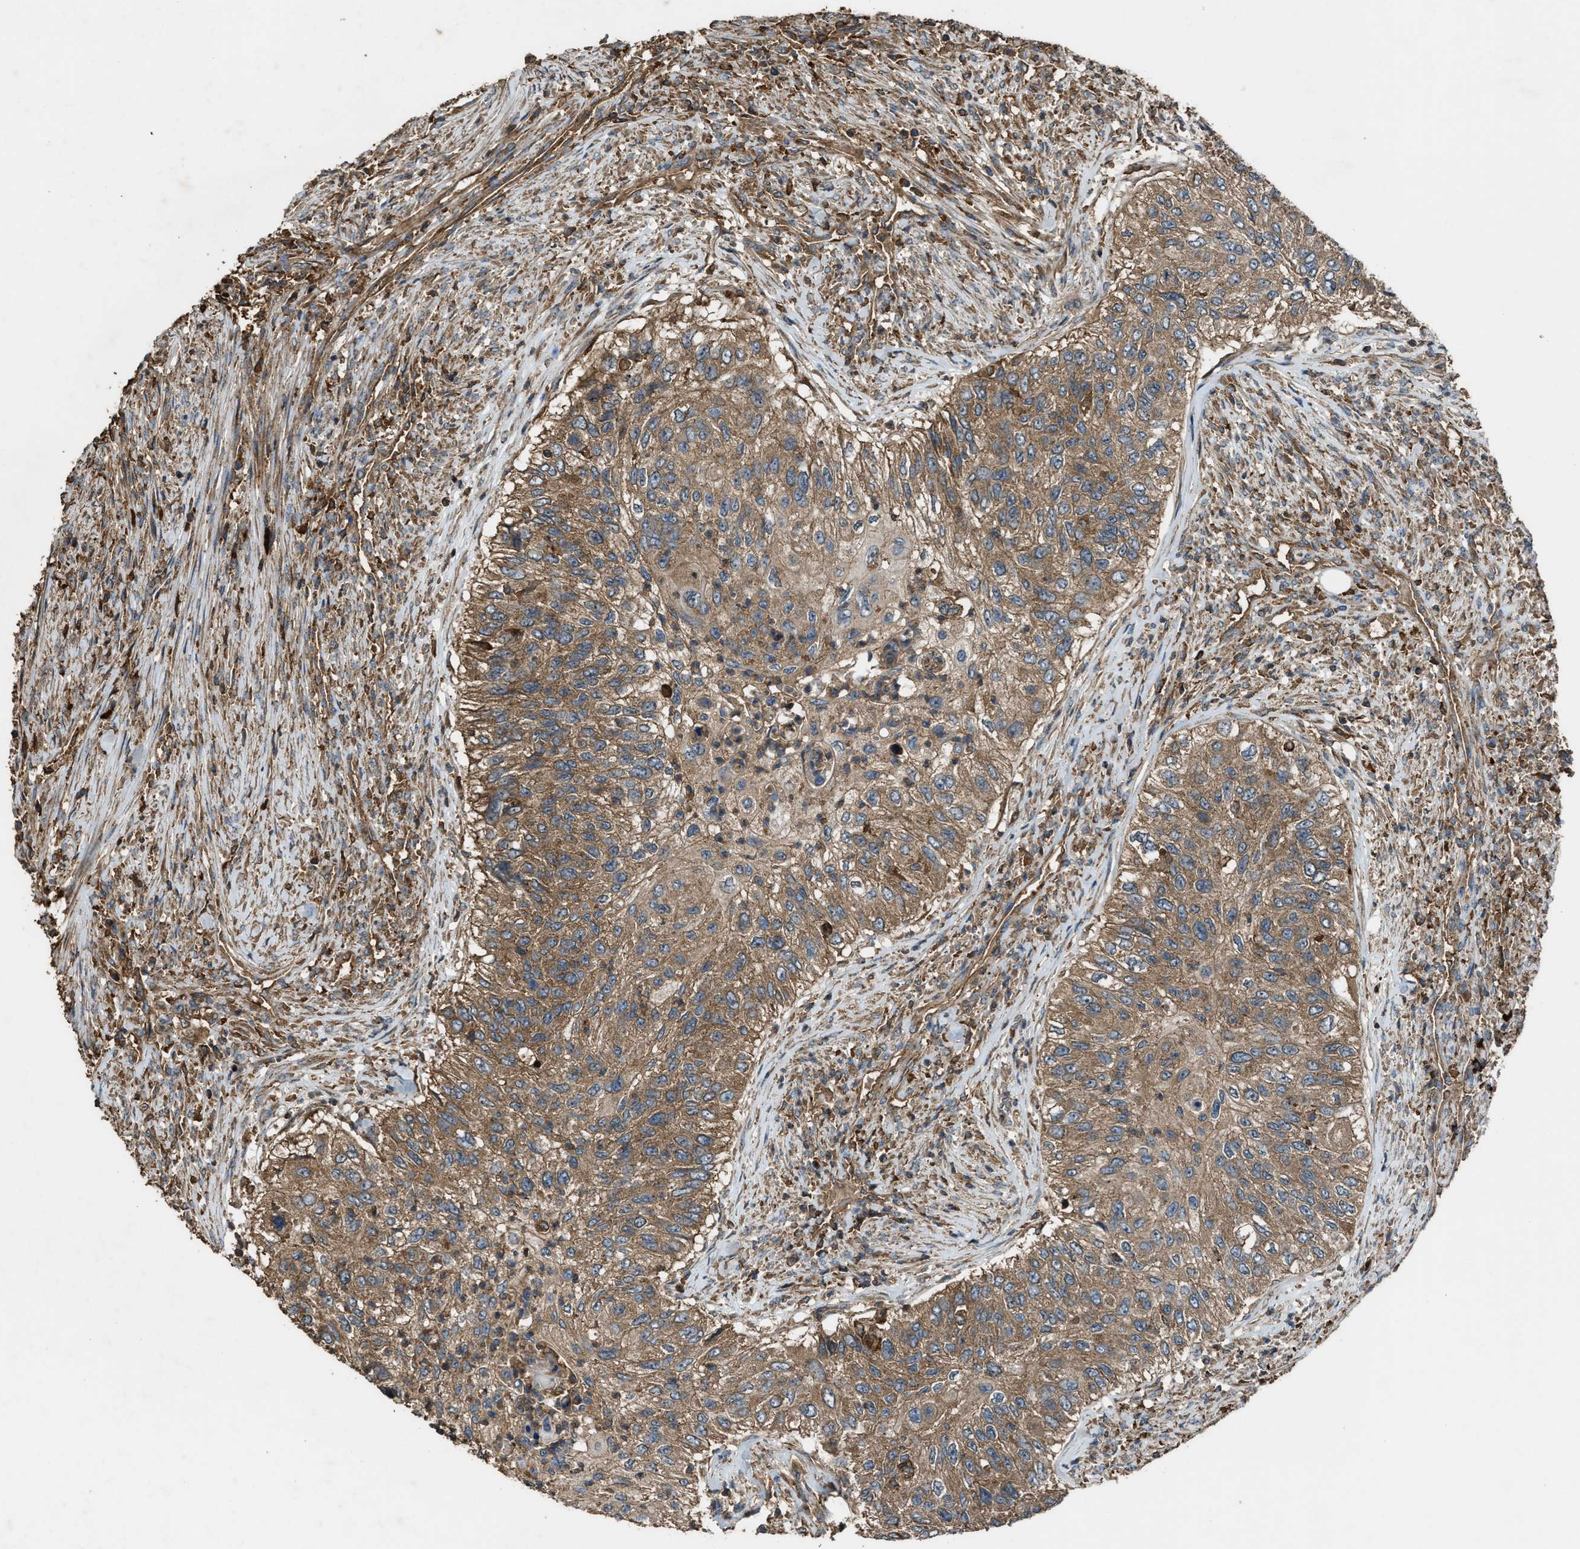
{"staining": {"intensity": "moderate", "quantity": ">75%", "location": "cytoplasmic/membranous"}, "tissue": "urothelial cancer", "cell_type": "Tumor cells", "image_type": "cancer", "snomed": [{"axis": "morphology", "description": "Urothelial carcinoma, High grade"}, {"axis": "topography", "description": "Urinary bladder"}], "caption": "Immunohistochemical staining of high-grade urothelial carcinoma displays medium levels of moderate cytoplasmic/membranous protein staining in about >75% of tumor cells. (DAB (3,3'-diaminobenzidine) IHC with brightfield microscopy, high magnification).", "gene": "MAP3K8", "patient": {"sex": "female", "age": 60}}